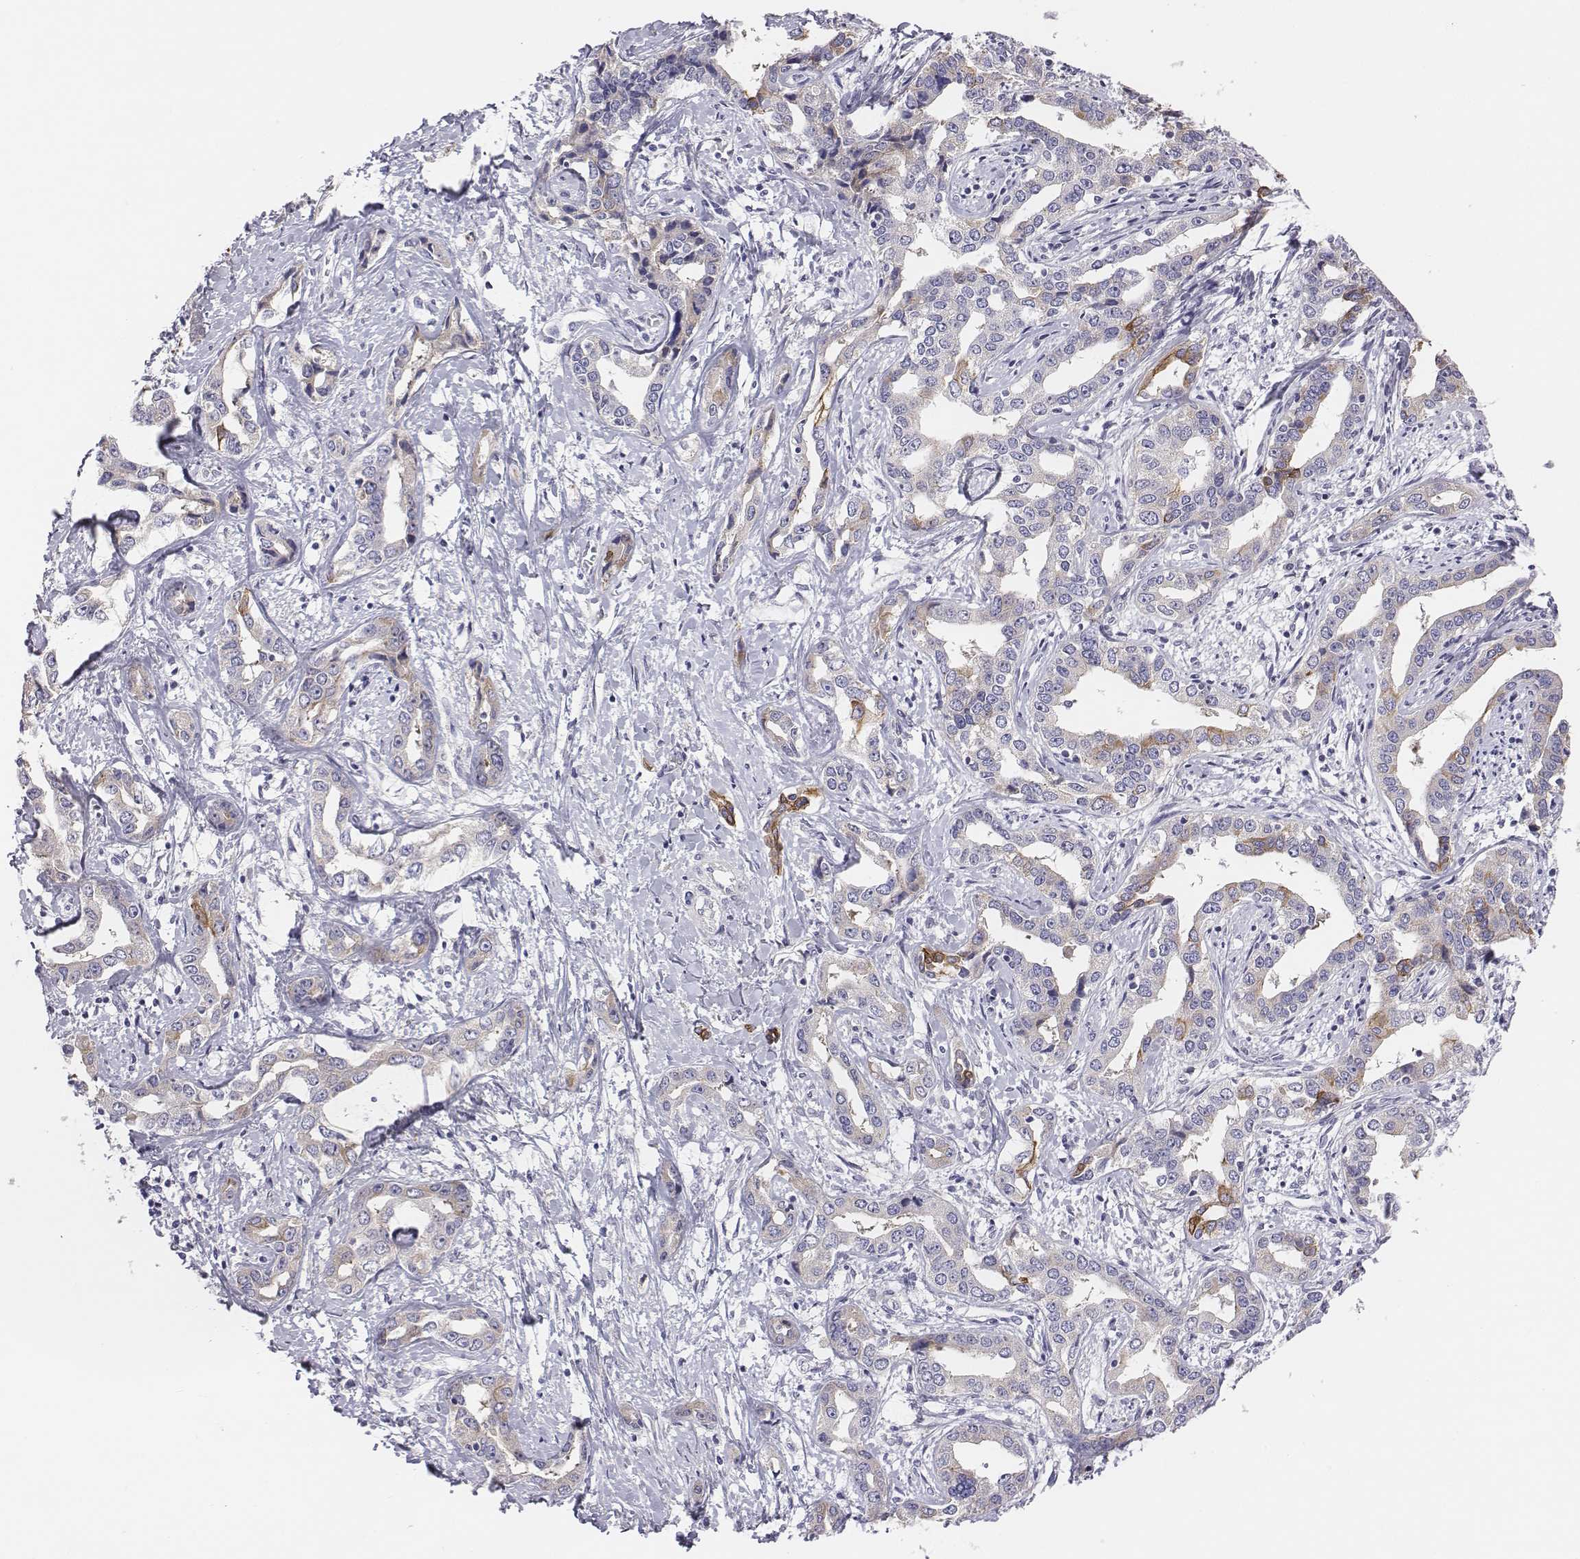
{"staining": {"intensity": "moderate", "quantity": "<25%", "location": "cytoplasmic/membranous"}, "tissue": "liver cancer", "cell_type": "Tumor cells", "image_type": "cancer", "snomed": [{"axis": "morphology", "description": "Cholangiocarcinoma"}, {"axis": "topography", "description": "Liver"}], "caption": "Immunohistochemical staining of liver cholangiocarcinoma shows moderate cytoplasmic/membranous protein staining in about <25% of tumor cells.", "gene": "CHST14", "patient": {"sex": "male", "age": 59}}